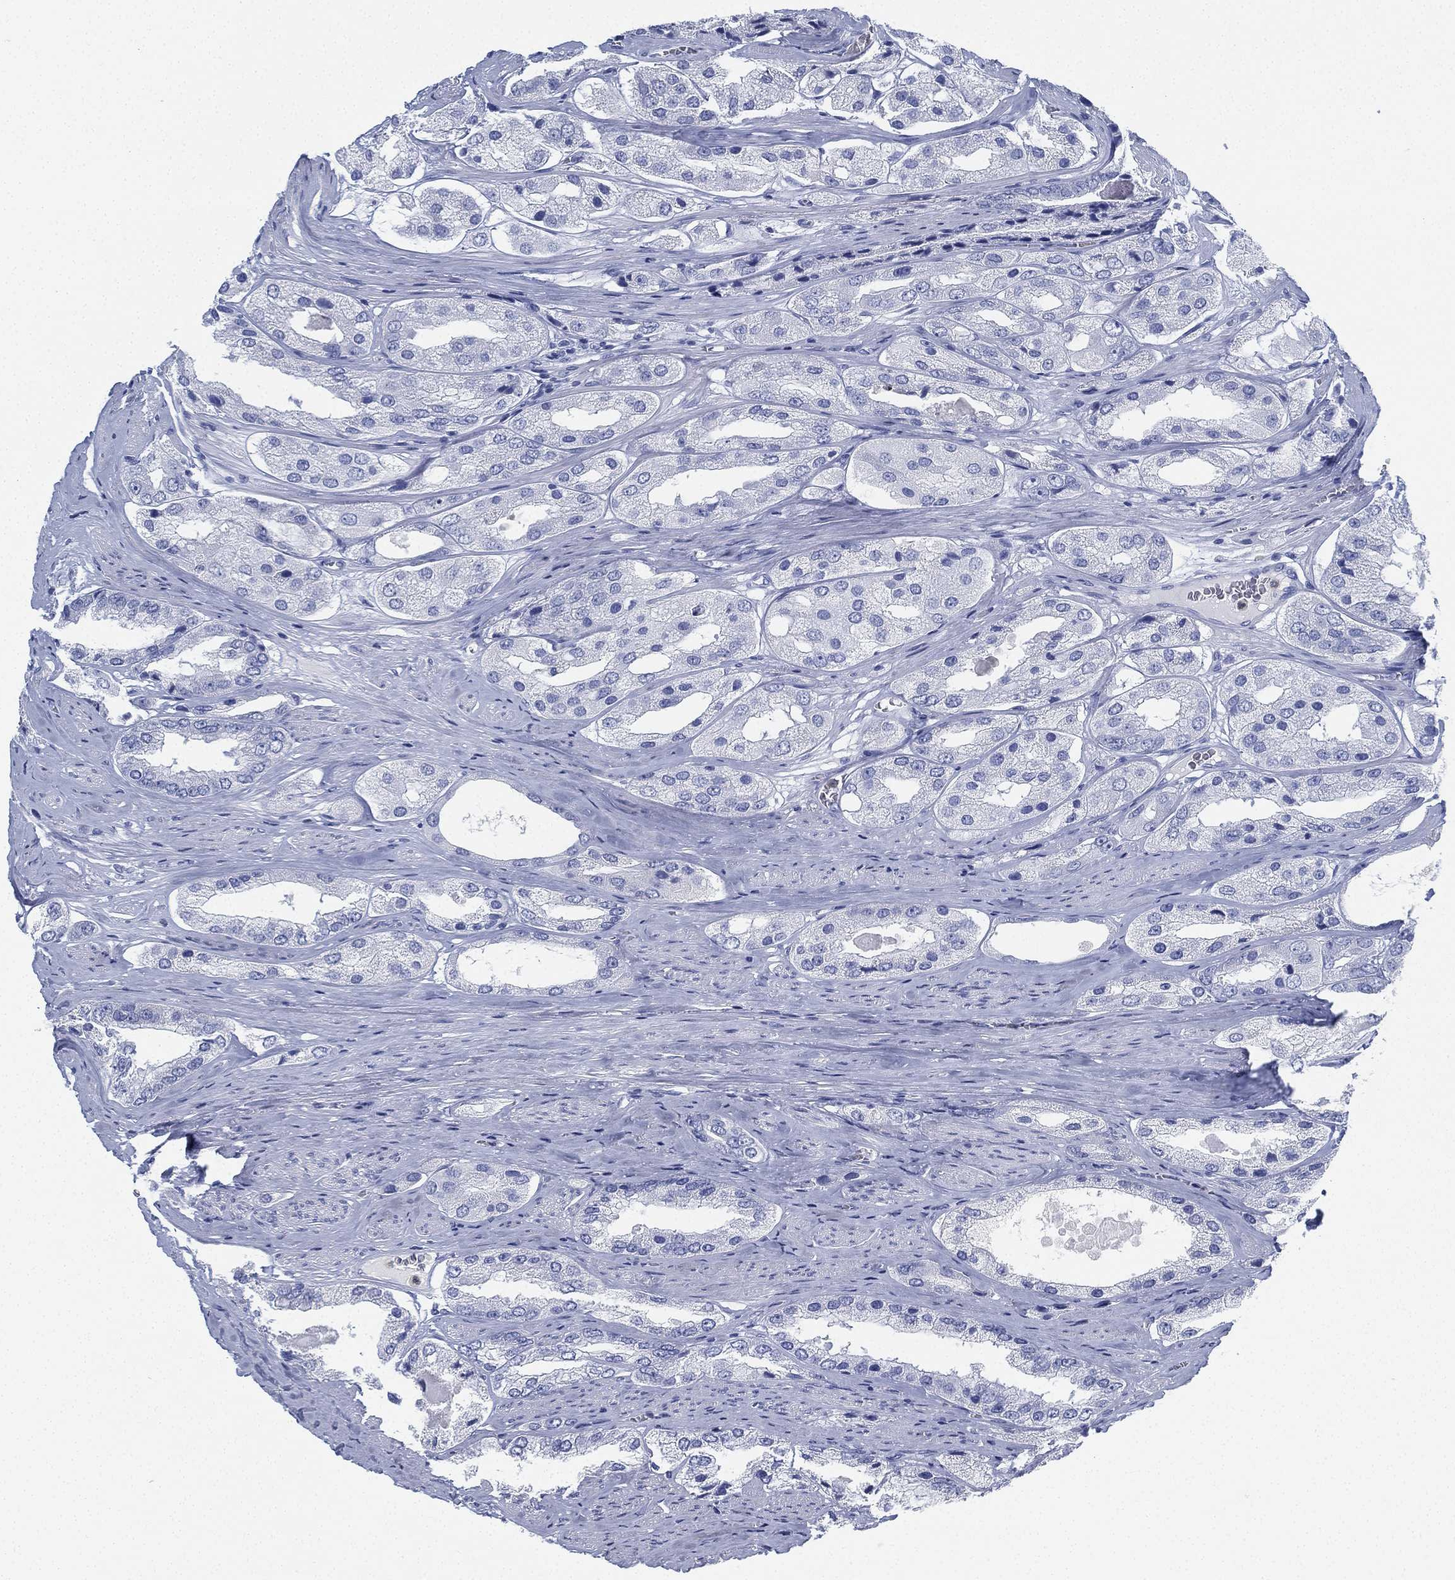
{"staining": {"intensity": "negative", "quantity": "none", "location": "none"}, "tissue": "prostate cancer", "cell_type": "Tumor cells", "image_type": "cancer", "snomed": [{"axis": "morphology", "description": "Adenocarcinoma, Low grade"}, {"axis": "topography", "description": "Prostate"}], "caption": "The micrograph demonstrates no staining of tumor cells in adenocarcinoma (low-grade) (prostate). (Brightfield microscopy of DAB (3,3'-diaminobenzidine) immunohistochemistry (IHC) at high magnification).", "gene": "DEFB121", "patient": {"sex": "male", "age": 69}}